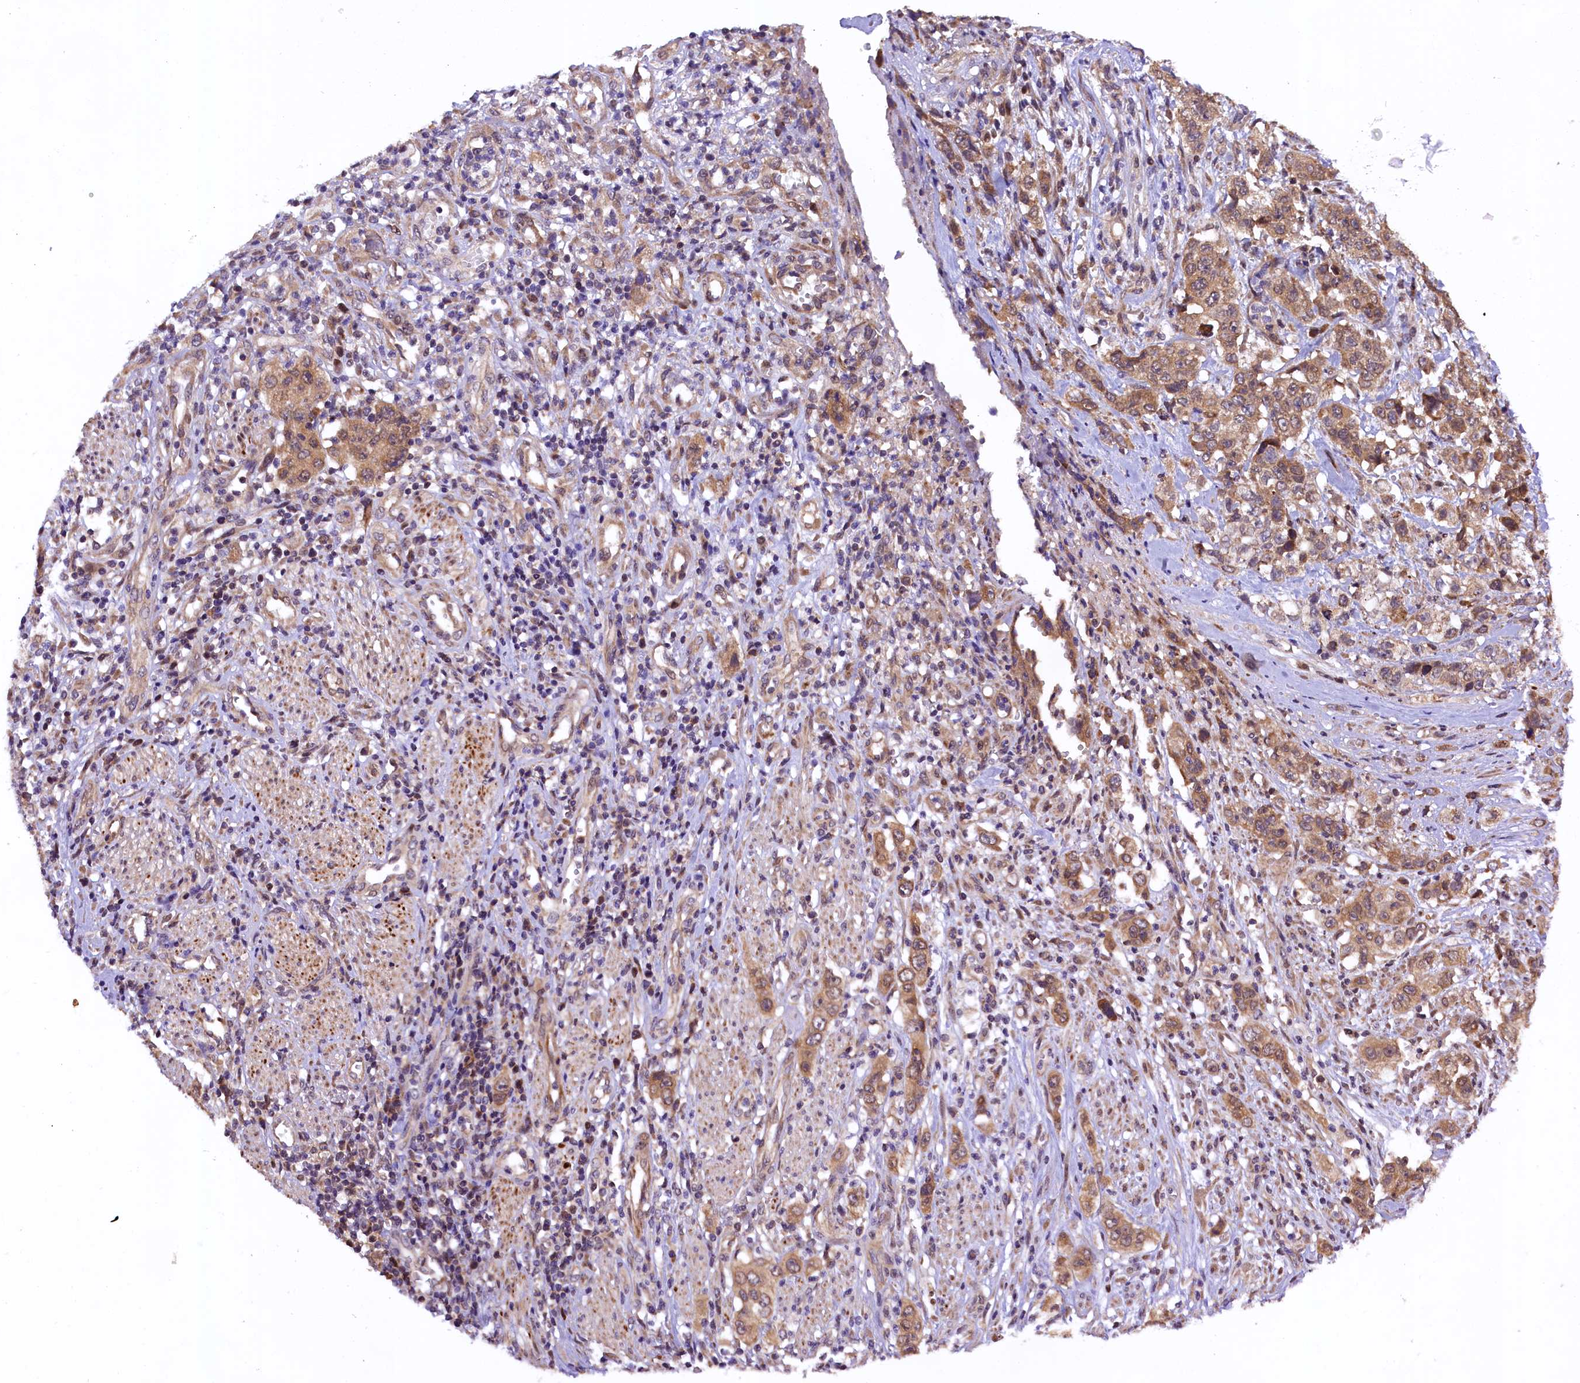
{"staining": {"intensity": "moderate", "quantity": ">75%", "location": "cytoplasmic/membranous"}, "tissue": "stomach cancer", "cell_type": "Tumor cells", "image_type": "cancer", "snomed": [{"axis": "morphology", "description": "Adenocarcinoma, NOS"}, {"axis": "topography", "description": "Stomach, upper"}], "caption": "This image displays immunohistochemistry staining of adenocarcinoma (stomach), with medium moderate cytoplasmic/membranous positivity in approximately >75% of tumor cells.", "gene": "DOHH", "patient": {"sex": "male", "age": 62}}